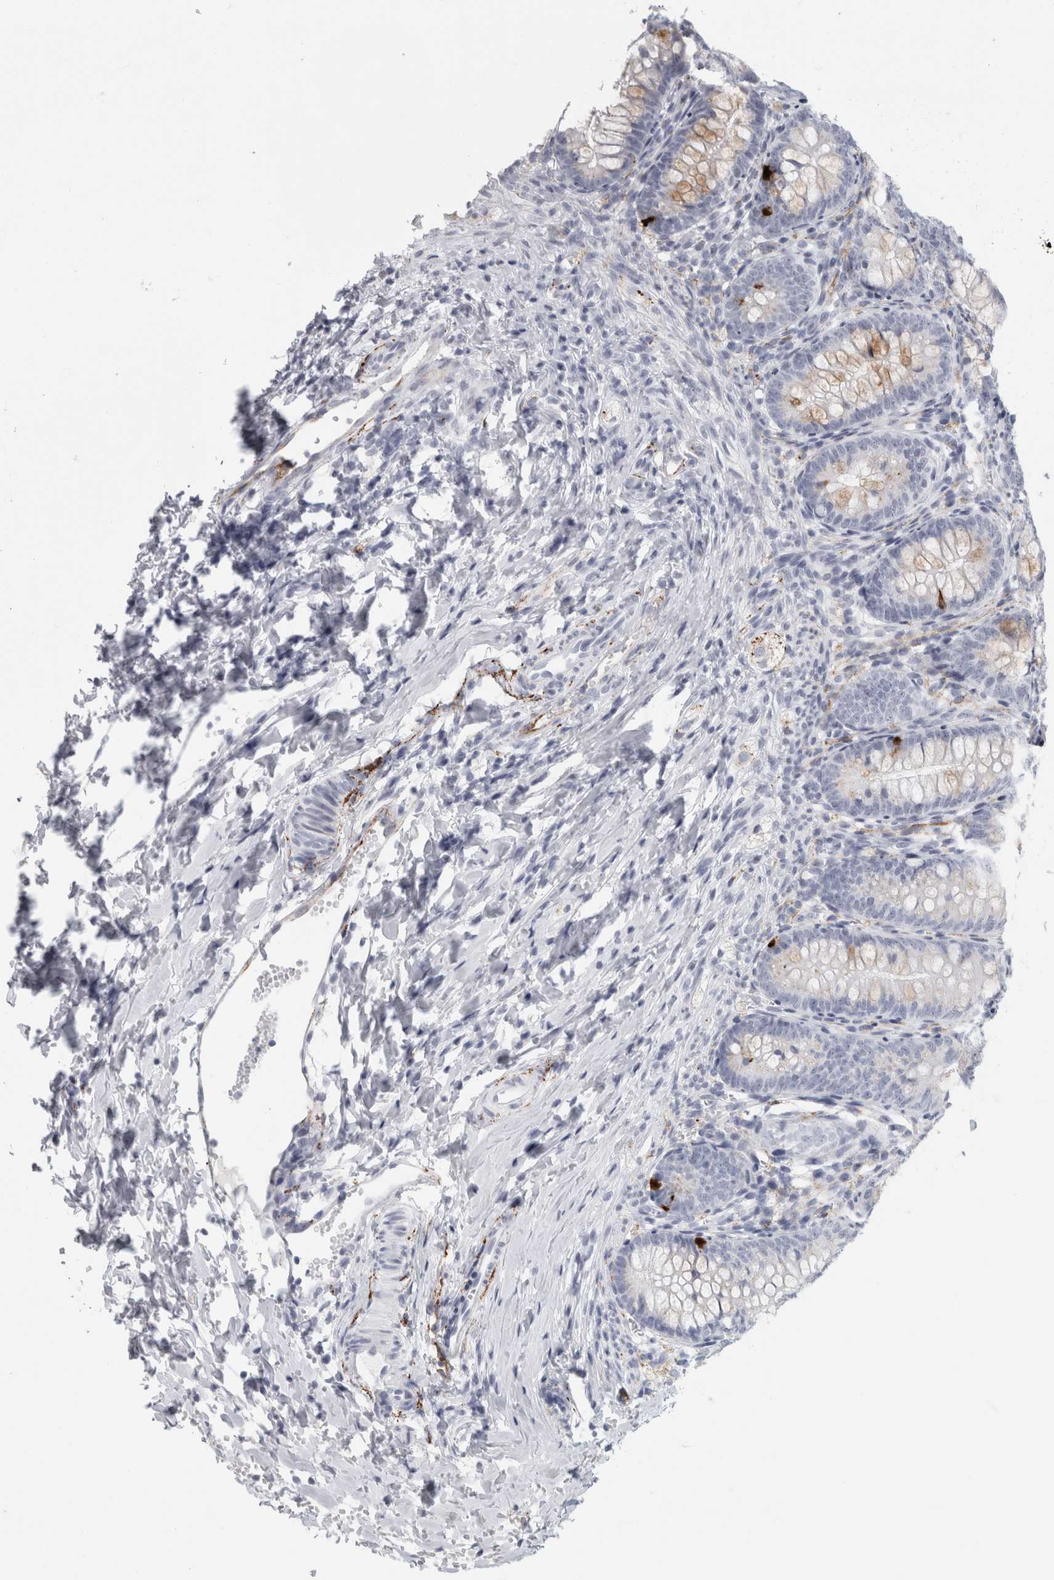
{"staining": {"intensity": "strong", "quantity": "<25%", "location": "cytoplasmic/membranous"}, "tissue": "appendix", "cell_type": "Glandular cells", "image_type": "normal", "snomed": [{"axis": "morphology", "description": "Normal tissue, NOS"}, {"axis": "topography", "description": "Appendix"}], "caption": "Appendix stained with IHC reveals strong cytoplasmic/membranous positivity in approximately <25% of glandular cells.", "gene": "CPE", "patient": {"sex": "male", "age": 1}}